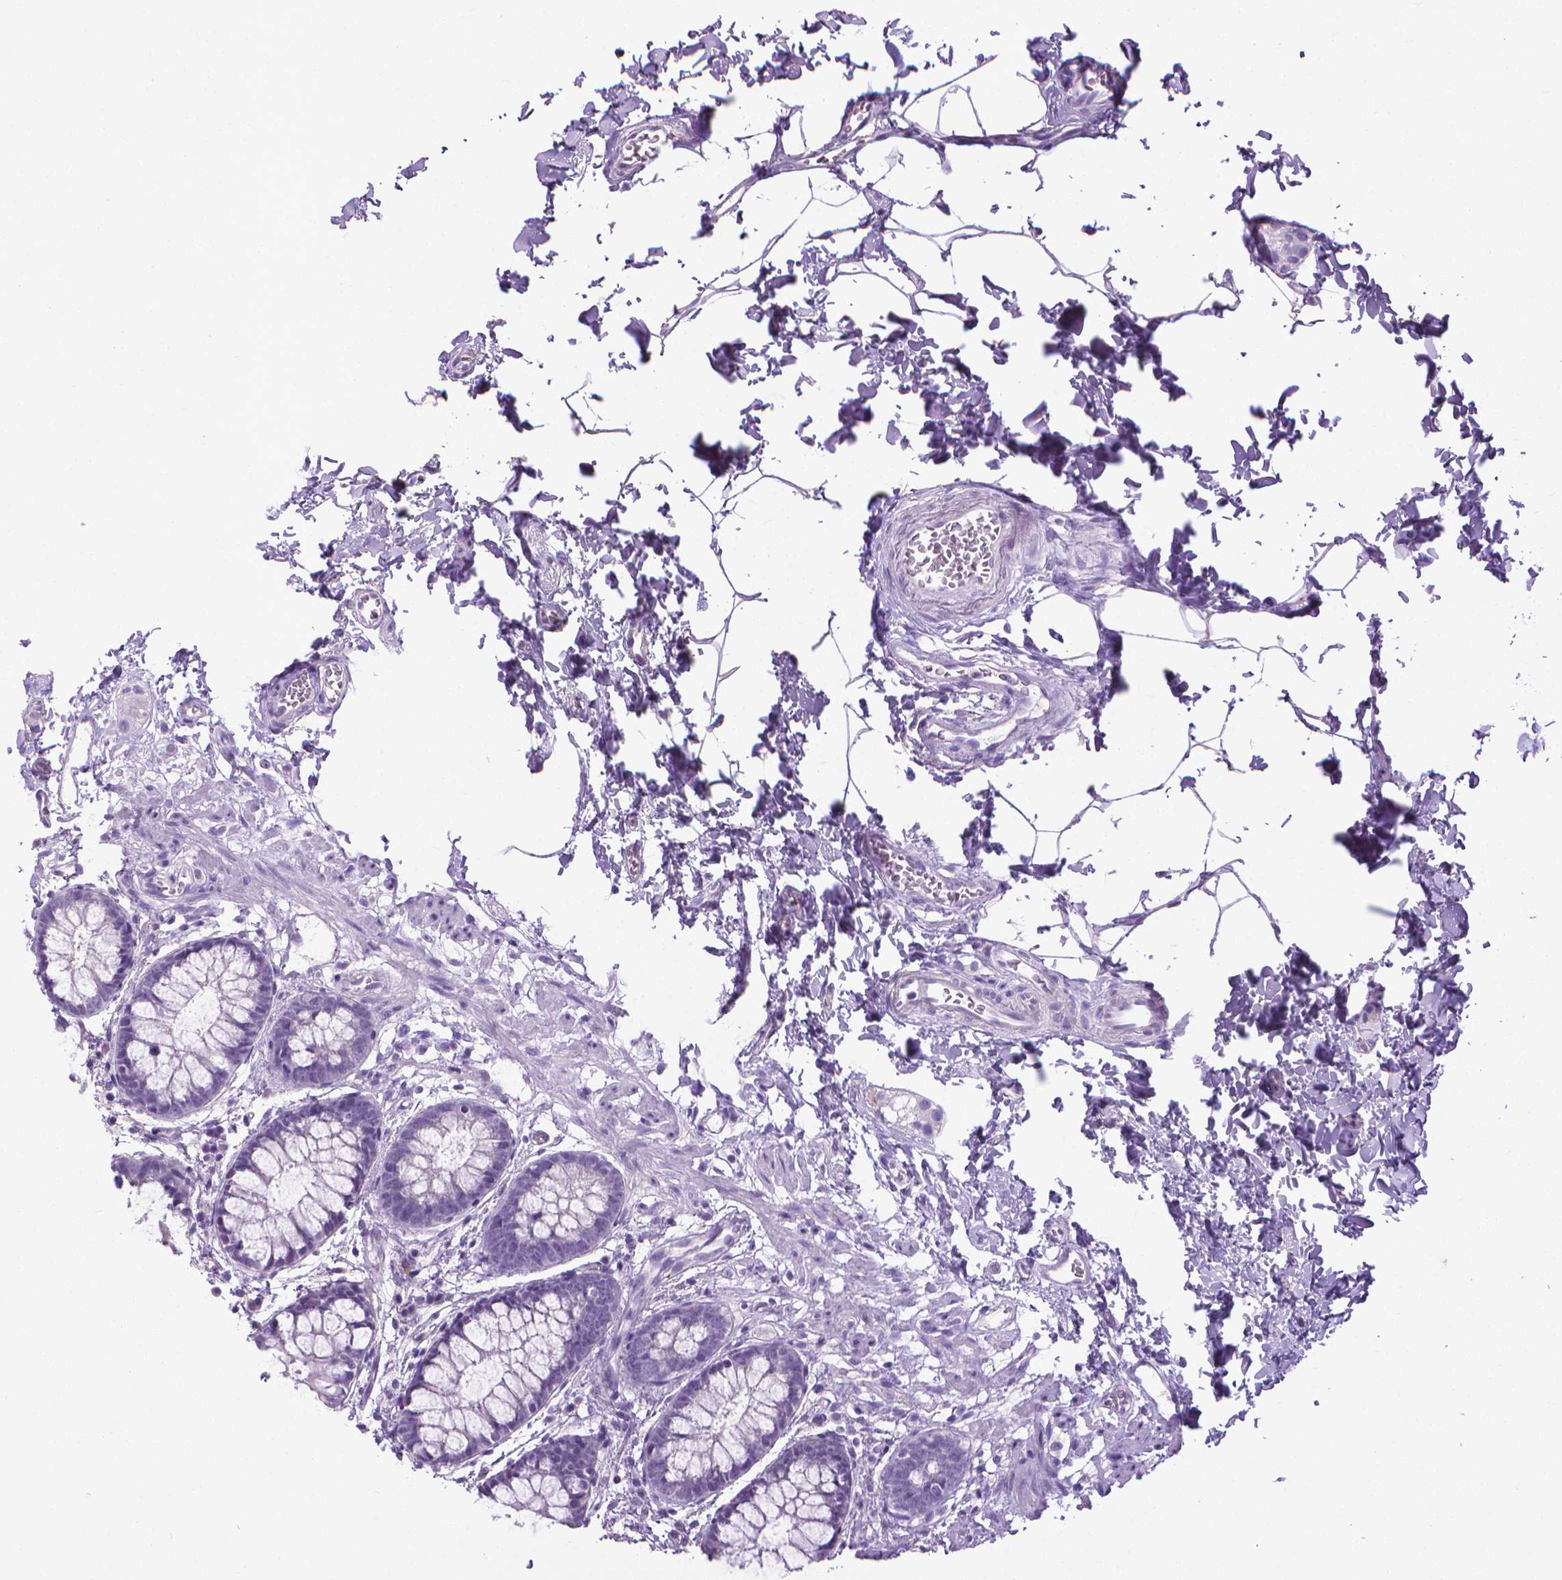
{"staining": {"intensity": "negative", "quantity": "none", "location": "none"}, "tissue": "rectum", "cell_type": "Glandular cells", "image_type": "normal", "snomed": [{"axis": "morphology", "description": "Normal tissue, NOS"}, {"axis": "topography", "description": "Rectum"}], "caption": "Immunohistochemistry micrograph of normal rectum stained for a protein (brown), which shows no positivity in glandular cells.", "gene": "KRT5", "patient": {"sex": "female", "age": 62}}